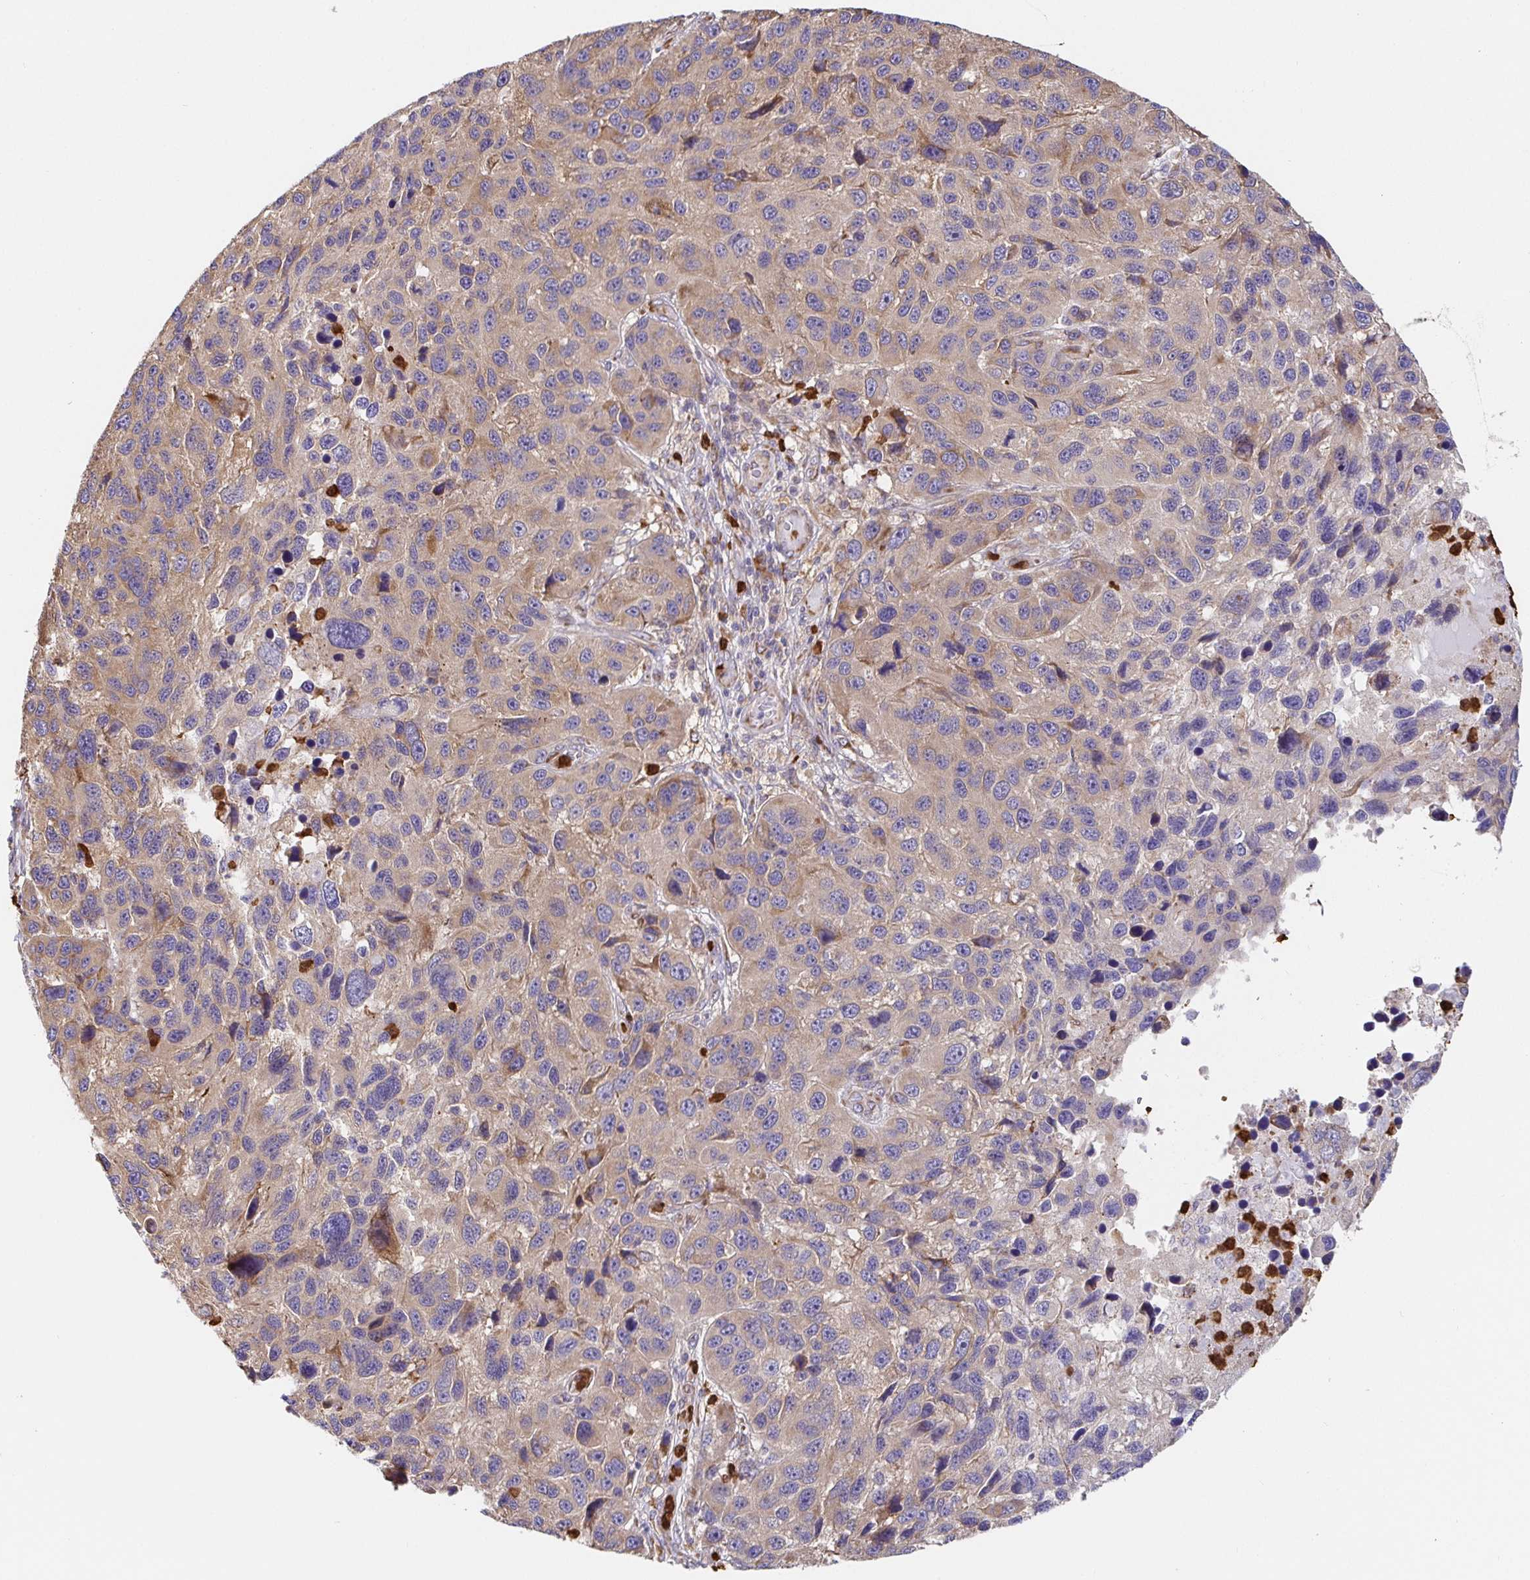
{"staining": {"intensity": "weak", "quantity": "25%-75%", "location": "cytoplasmic/membranous"}, "tissue": "melanoma", "cell_type": "Tumor cells", "image_type": "cancer", "snomed": [{"axis": "morphology", "description": "Malignant melanoma, NOS"}, {"axis": "topography", "description": "Skin"}], "caption": "High-power microscopy captured an IHC photomicrograph of melanoma, revealing weak cytoplasmic/membranous staining in approximately 25%-75% of tumor cells.", "gene": "PDPK1", "patient": {"sex": "male", "age": 53}}